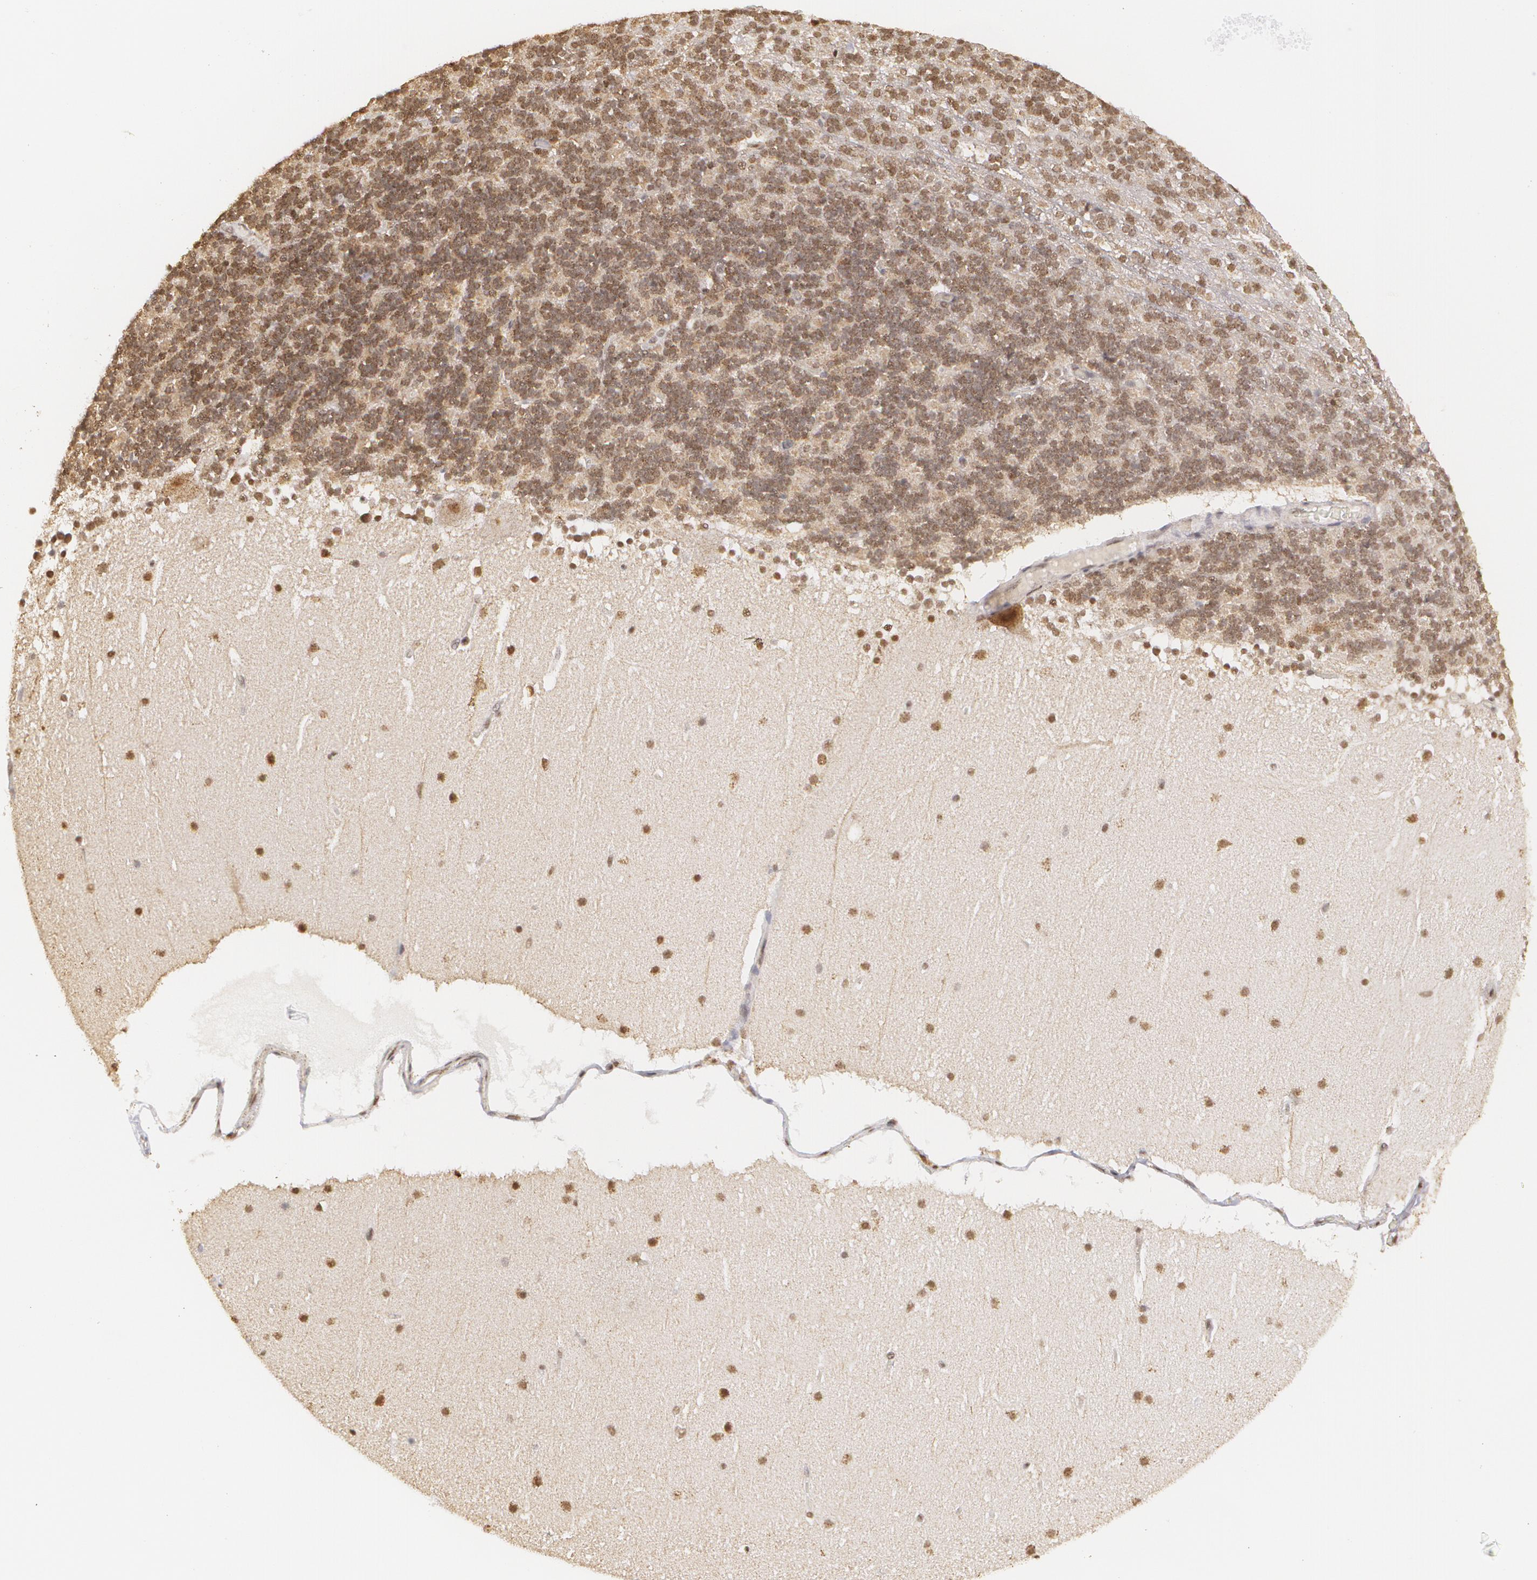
{"staining": {"intensity": "moderate", "quantity": ">75%", "location": "nuclear"}, "tissue": "cerebellum", "cell_type": "Cells in granular layer", "image_type": "normal", "snomed": [{"axis": "morphology", "description": "Normal tissue, NOS"}, {"axis": "topography", "description": "Cerebellum"}], "caption": "Protein expression analysis of unremarkable human cerebellum reveals moderate nuclear staining in approximately >75% of cells in granular layer. (Brightfield microscopy of DAB IHC at high magnification).", "gene": "MXD1", "patient": {"sex": "female", "age": 19}}